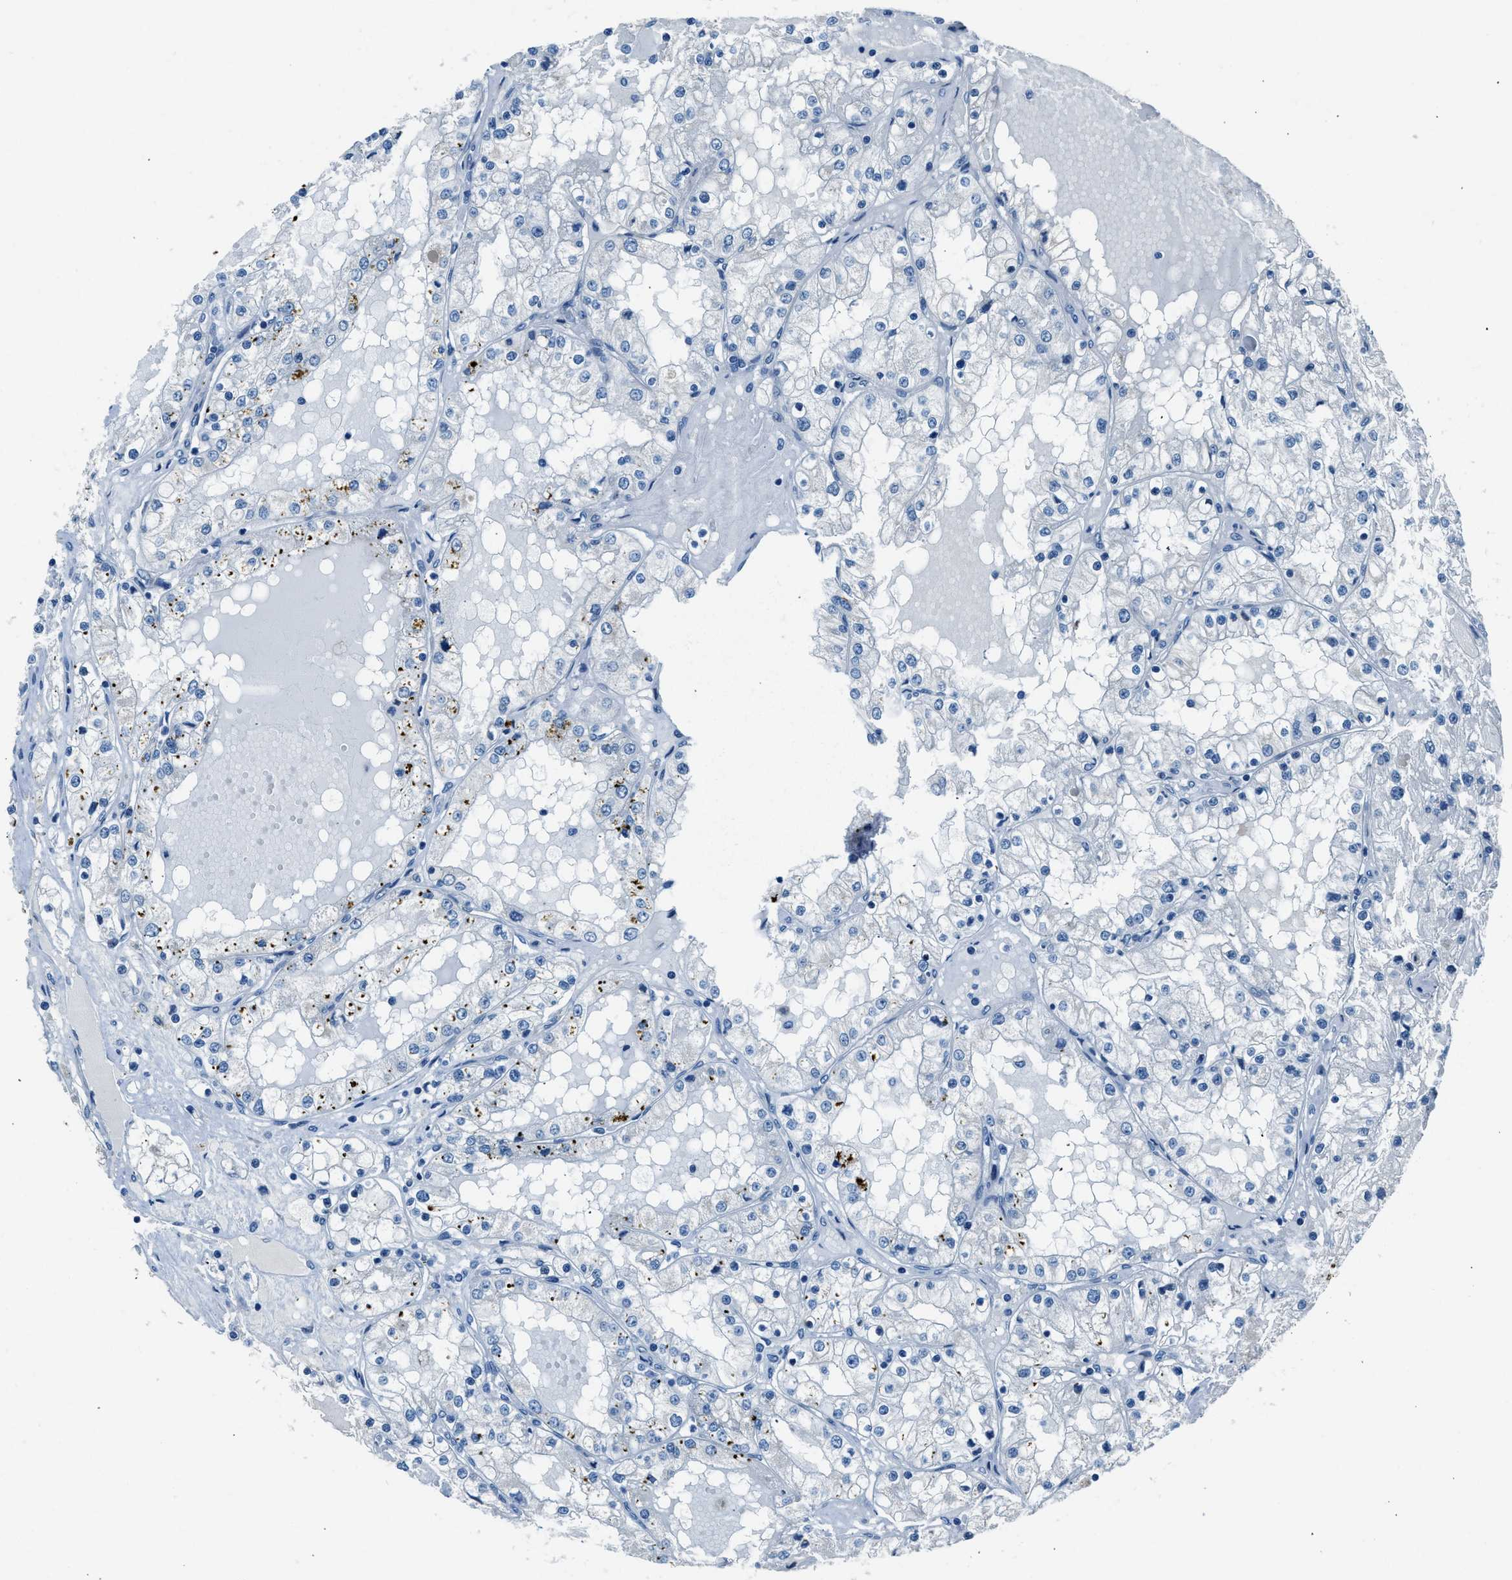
{"staining": {"intensity": "negative", "quantity": "none", "location": "none"}, "tissue": "renal cancer", "cell_type": "Tumor cells", "image_type": "cancer", "snomed": [{"axis": "morphology", "description": "Adenocarcinoma, NOS"}, {"axis": "topography", "description": "Kidney"}], "caption": "Immunohistochemistry histopathology image of neoplastic tissue: human renal adenocarcinoma stained with DAB demonstrates no significant protein expression in tumor cells.", "gene": "RNF41", "patient": {"sex": "male", "age": 68}}